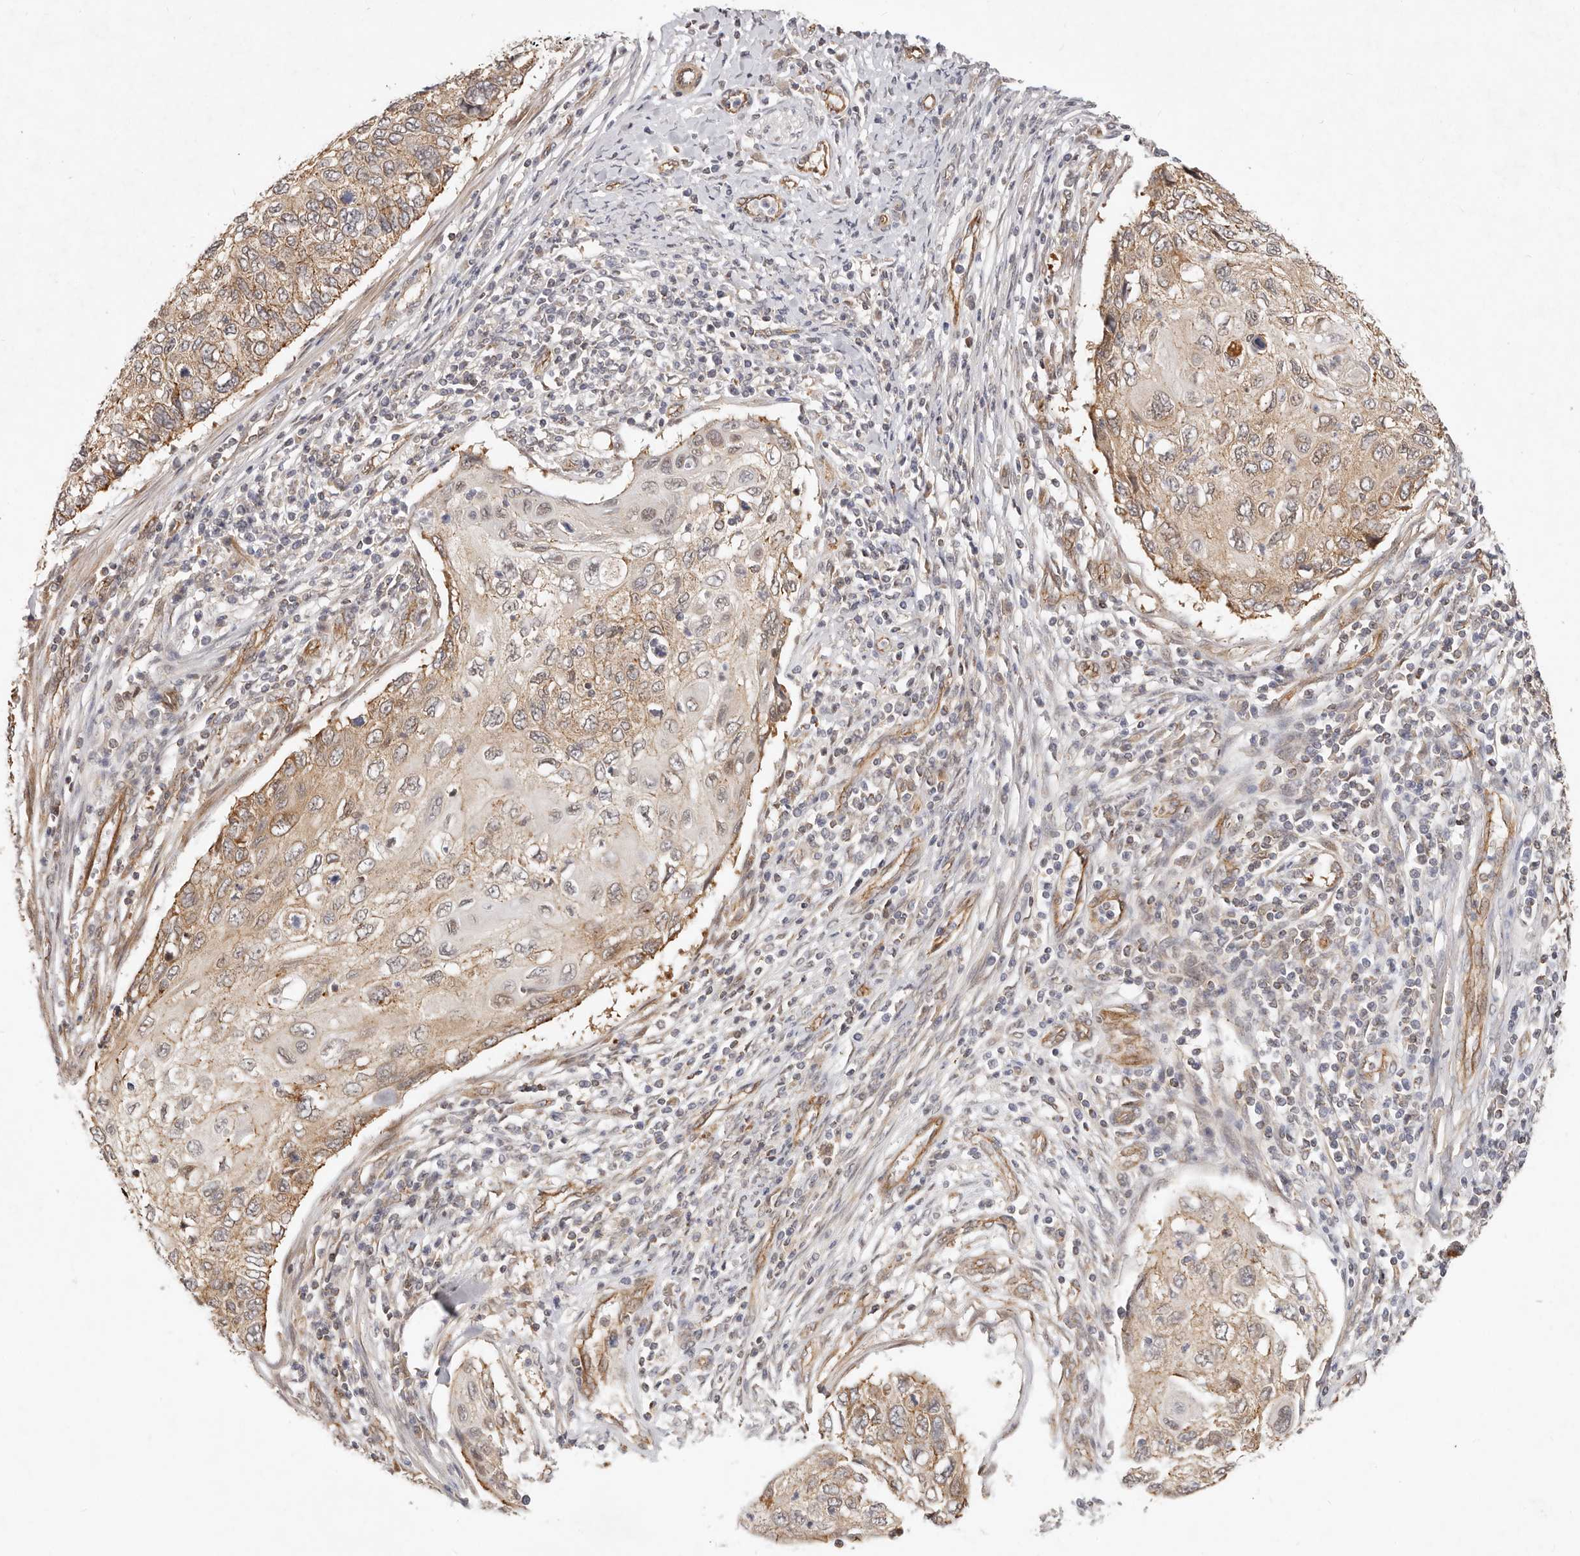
{"staining": {"intensity": "moderate", "quantity": ">75%", "location": "cytoplasmic/membranous"}, "tissue": "cervical cancer", "cell_type": "Tumor cells", "image_type": "cancer", "snomed": [{"axis": "morphology", "description": "Squamous cell carcinoma, NOS"}, {"axis": "topography", "description": "Cervix"}], "caption": "The histopathology image exhibits immunohistochemical staining of cervical squamous cell carcinoma. There is moderate cytoplasmic/membranous positivity is identified in about >75% of tumor cells.", "gene": "USP49", "patient": {"sex": "female", "age": 70}}